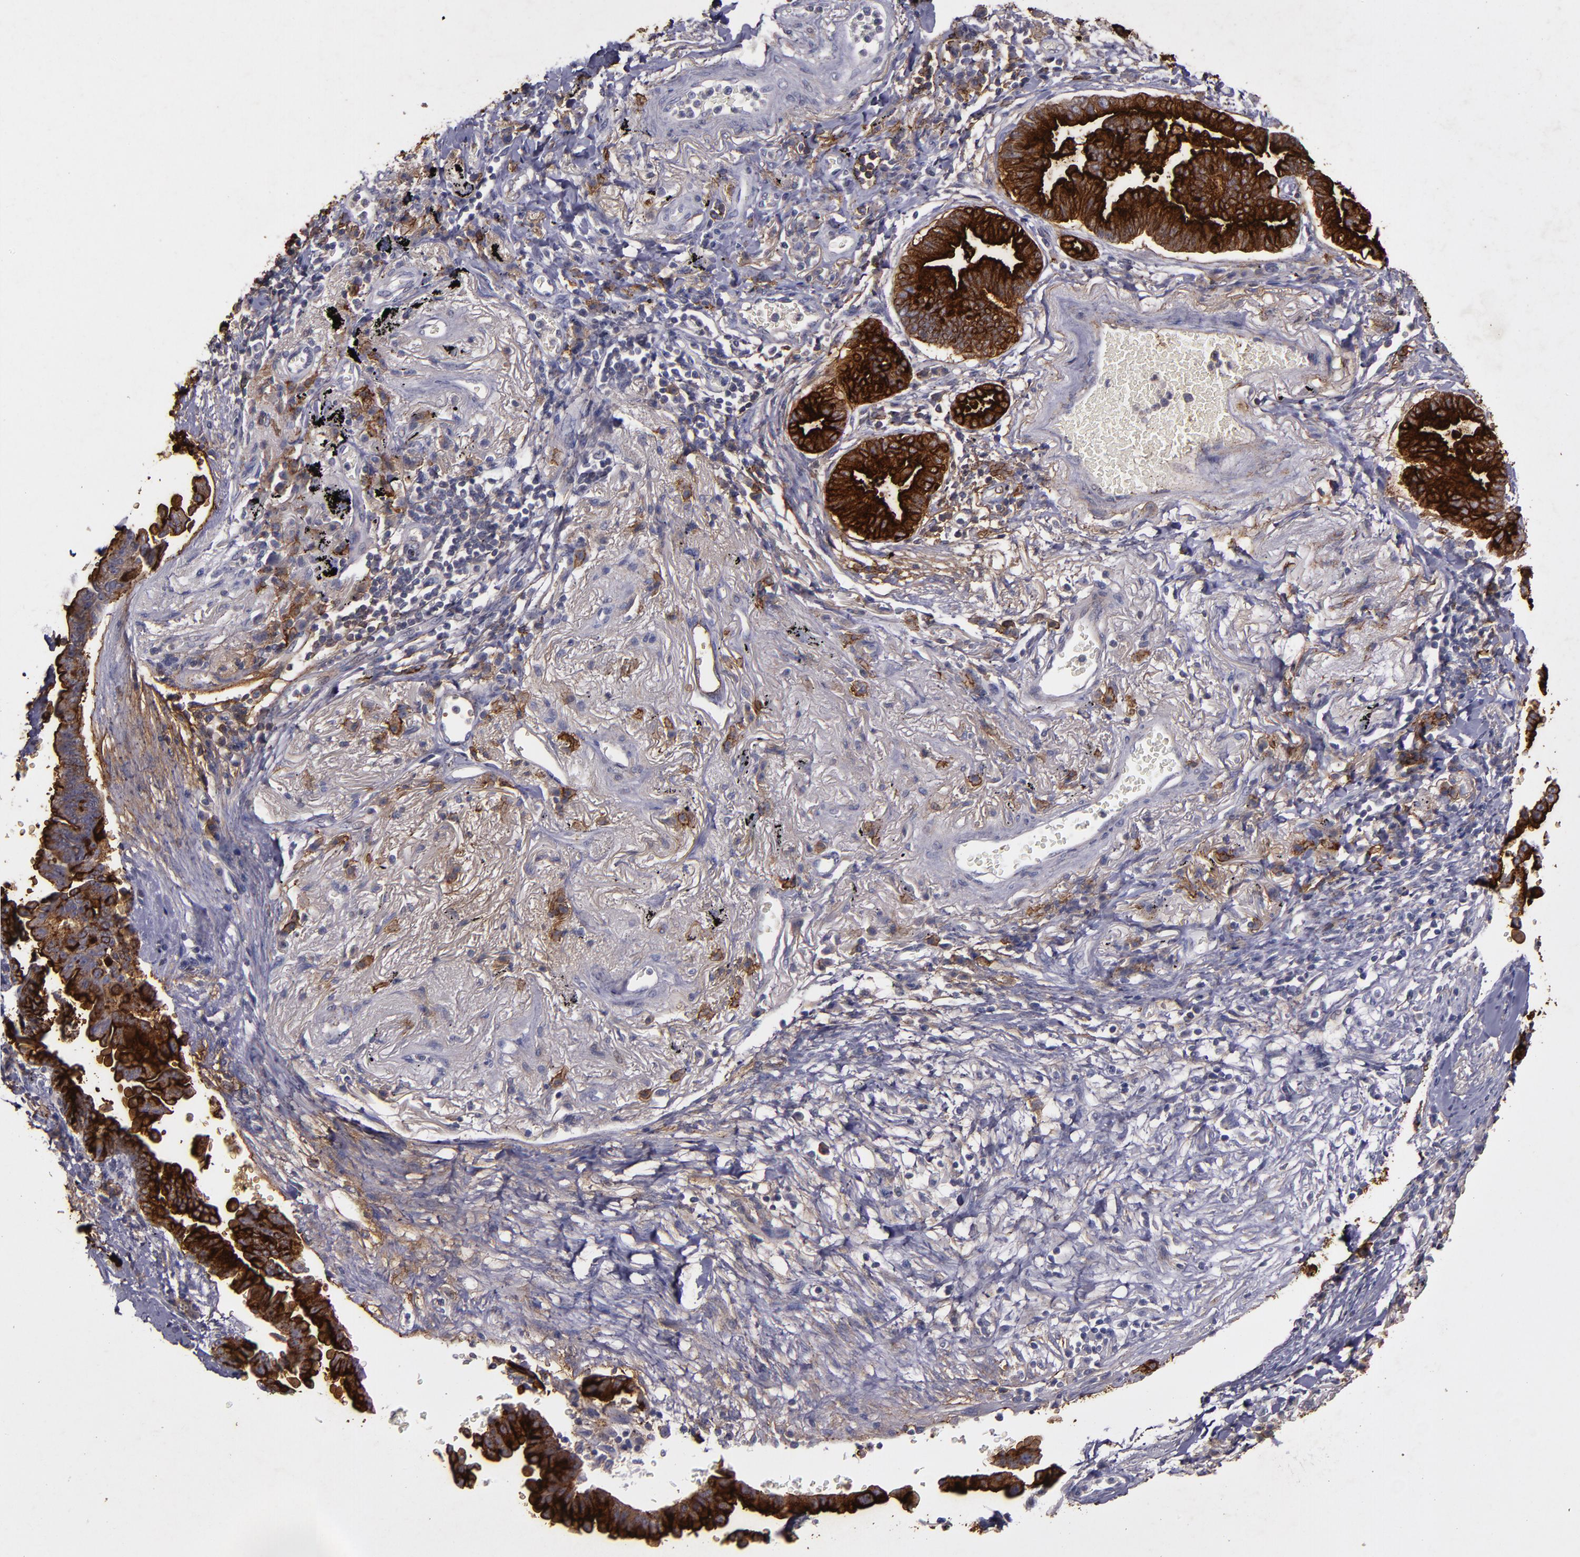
{"staining": {"intensity": "strong", "quantity": ">75%", "location": "cytoplasmic/membranous"}, "tissue": "lung cancer", "cell_type": "Tumor cells", "image_type": "cancer", "snomed": [{"axis": "morphology", "description": "Adenocarcinoma, NOS"}, {"axis": "topography", "description": "Lung"}], "caption": "Protein staining displays strong cytoplasmic/membranous positivity in about >75% of tumor cells in lung cancer (adenocarcinoma). (DAB IHC with brightfield microscopy, high magnification).", "gene": "MFGE8", "patient": {"sex": "female", "age": 64}}